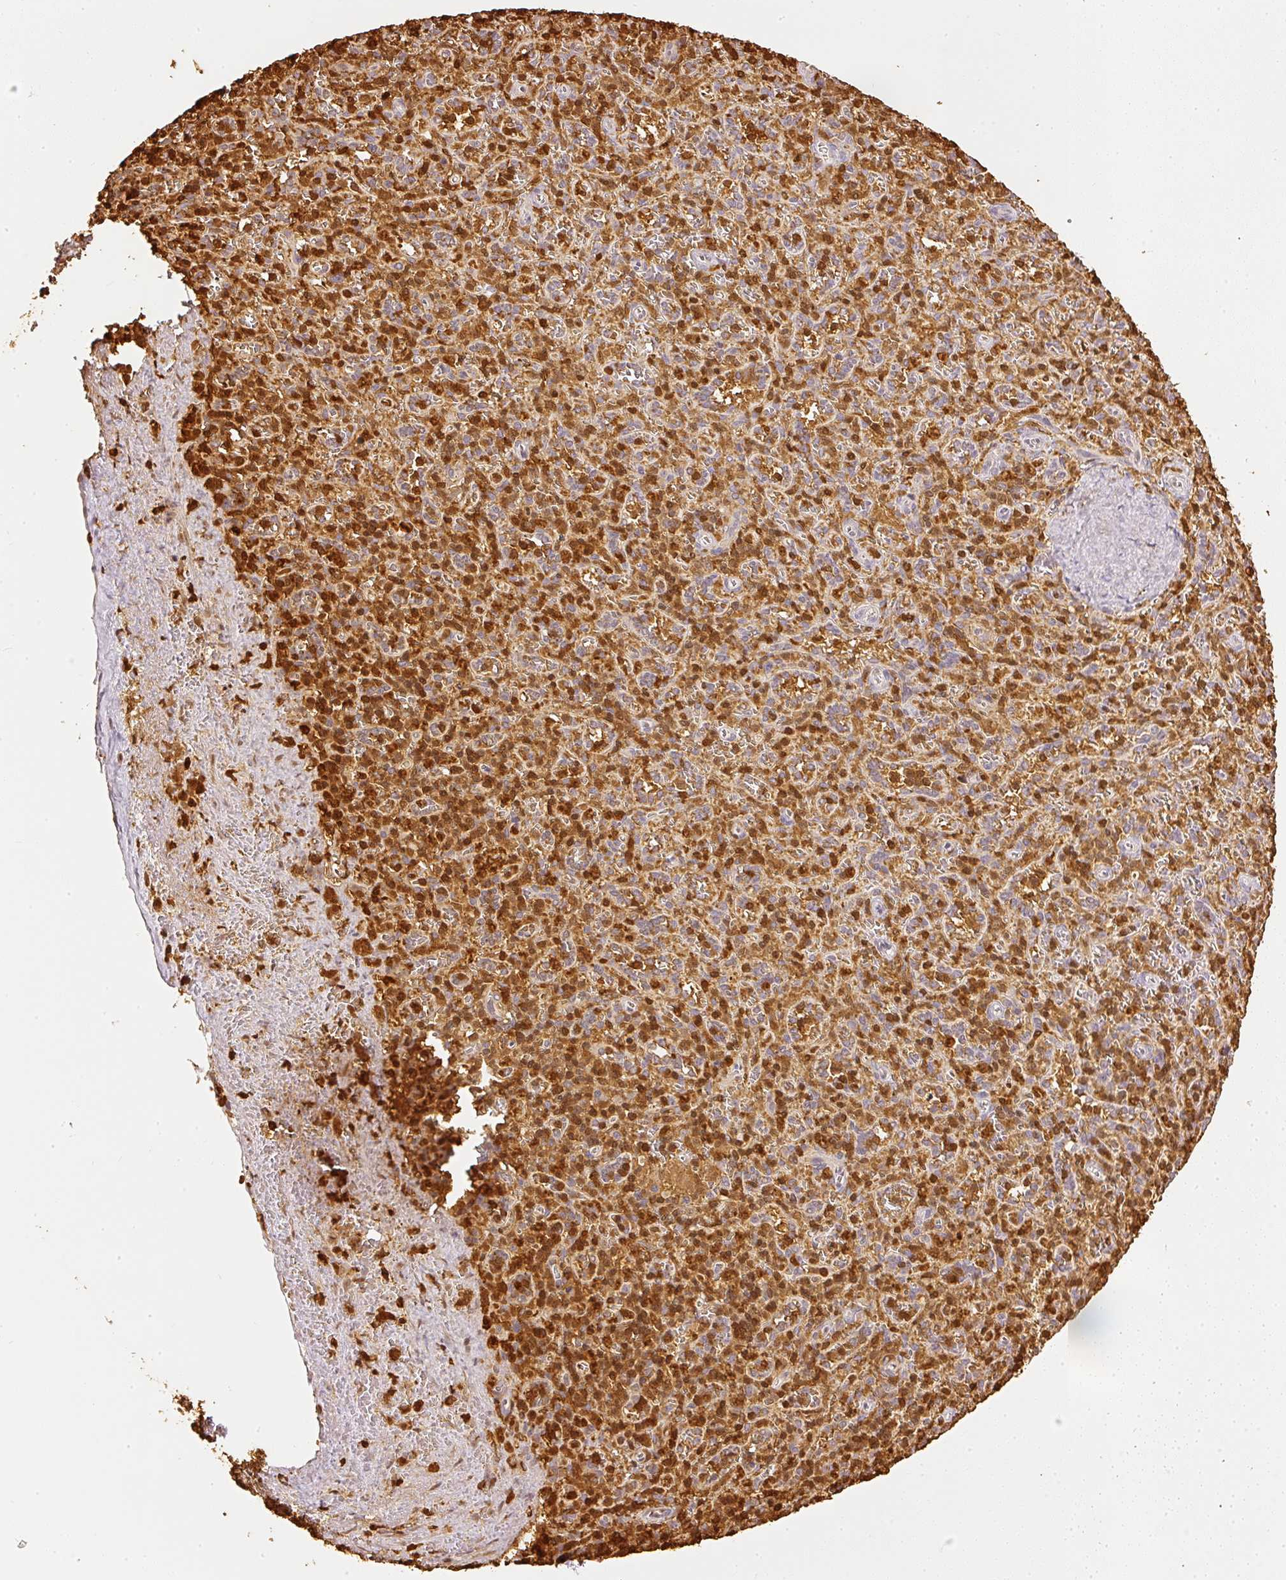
{"staining": {"intensity": "strong", "quantity": ">75%", "location": "cytoplasmic/membranous,nuclear"}, "tissue": "spleen", "cell_type": "Cells in red pulp", "image_type": "normal", "snomed": [{"axis": "morphology", "description": "Normal tissue, NOS"}, {"axis": "topography", "description": "Spleen"}], "caption": "The micrograph exhibits immunohistochemical staining of benign spleen. There is strong cytoplasmic/membranous,nuclear staining is seen in about >75% of cells in red pulp.", "gene": "PFN1", "patient": {"sex": "female", "age": 70}}